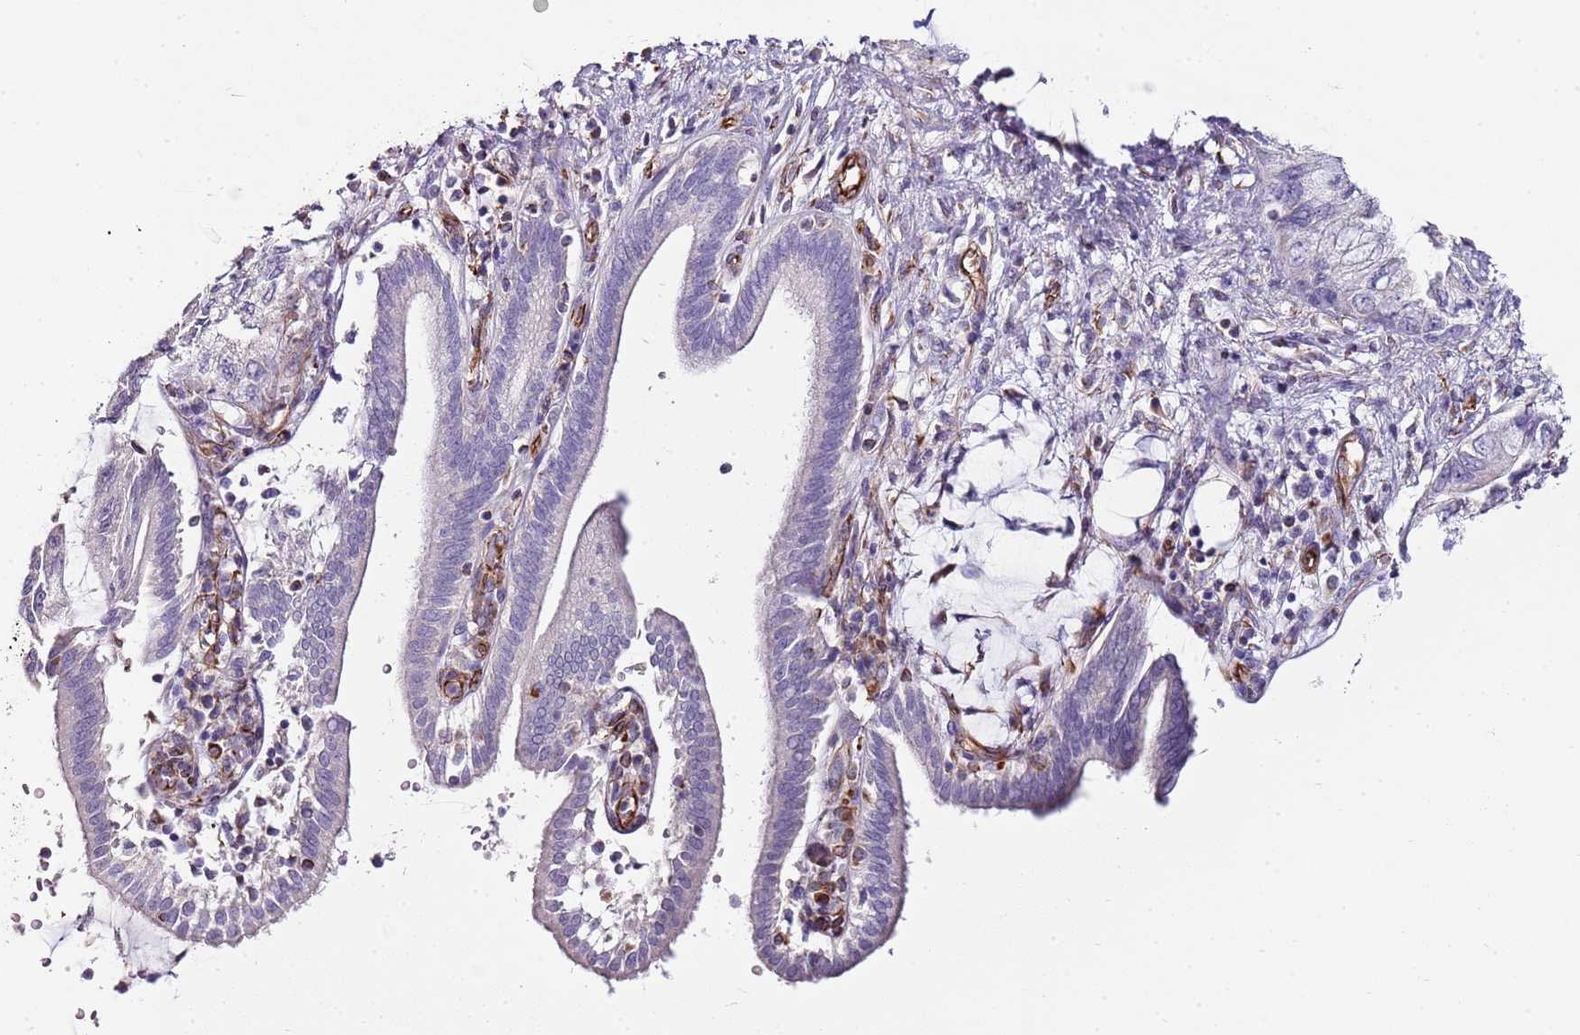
{"staining": {"intensity": "negative", "quantity": "none", "location": "none"}, "tissue": "pancreatic cancer", "cell_type": "Tumor cells", "image_type": "cancer", "snomed": [{"axis": "morphology", "description": "Adenocarcinoma, NOS"}, {"axis": "topography", "description": "Pancreas"}], "caption": "Pancreatic adenocarcinoma was stained to show a protein in brown. There is no significant positivity in tumor cells.", "gene": "ZNF786", "patient": {"sex": "female", "age": 73}}